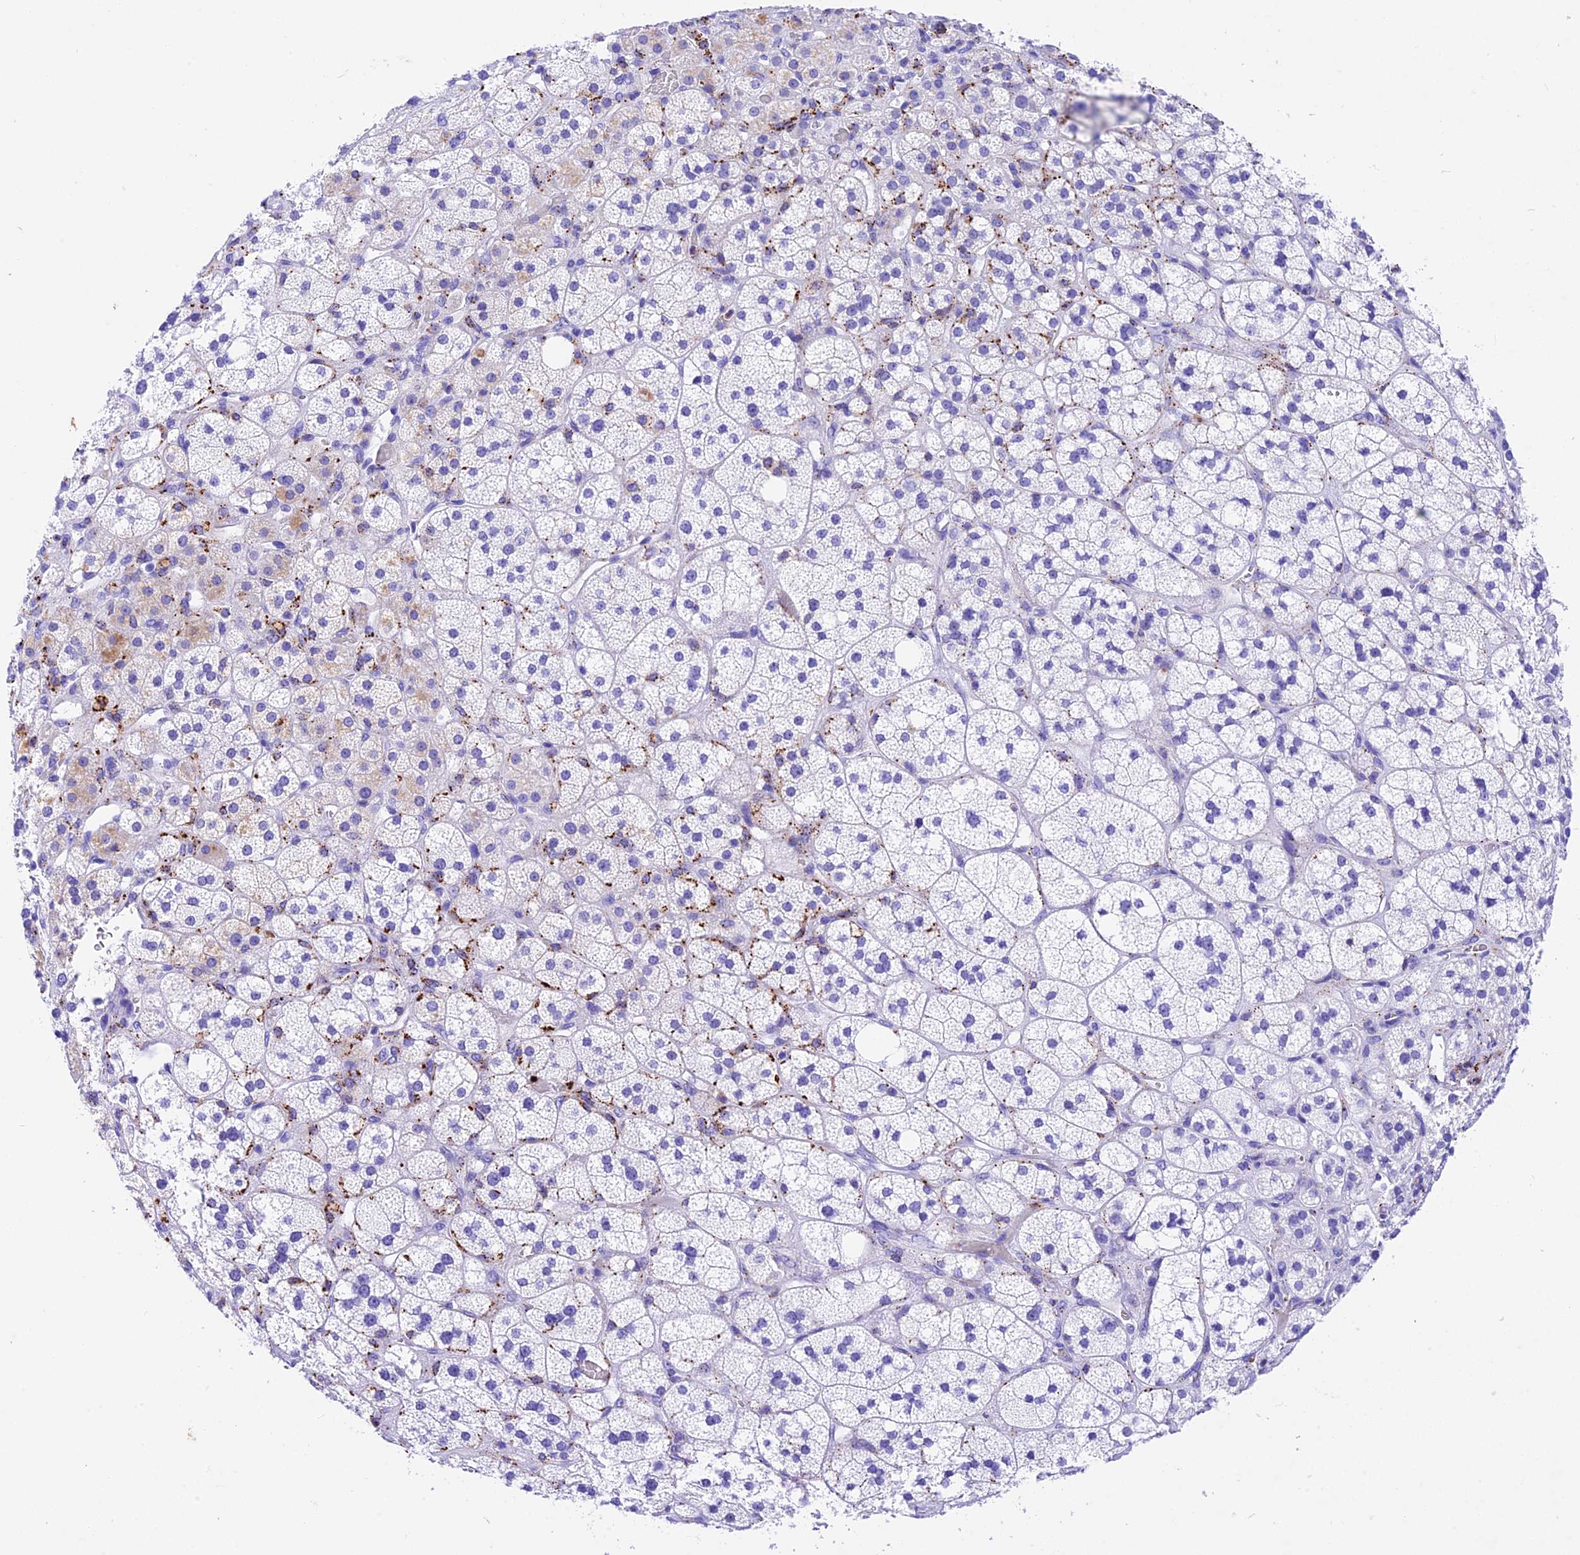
{"staining": {"intensity": "negative", "quantity": "none", "location": "none"}, "tissue": "adrenal gland", "cell_type": "Glandular cells", "image_type": "normal", "snomed": [{"axis": "morphology", "description": "Normal tissue, NOS"}, {"axis": "topography", "description": "Adrenal gland"}], "caption": "The photomicrograph shows no staining of glandular cells in benign adrenal gland.", "gene": "PSG11", "patient": {"sex": "male", "age": 61}}